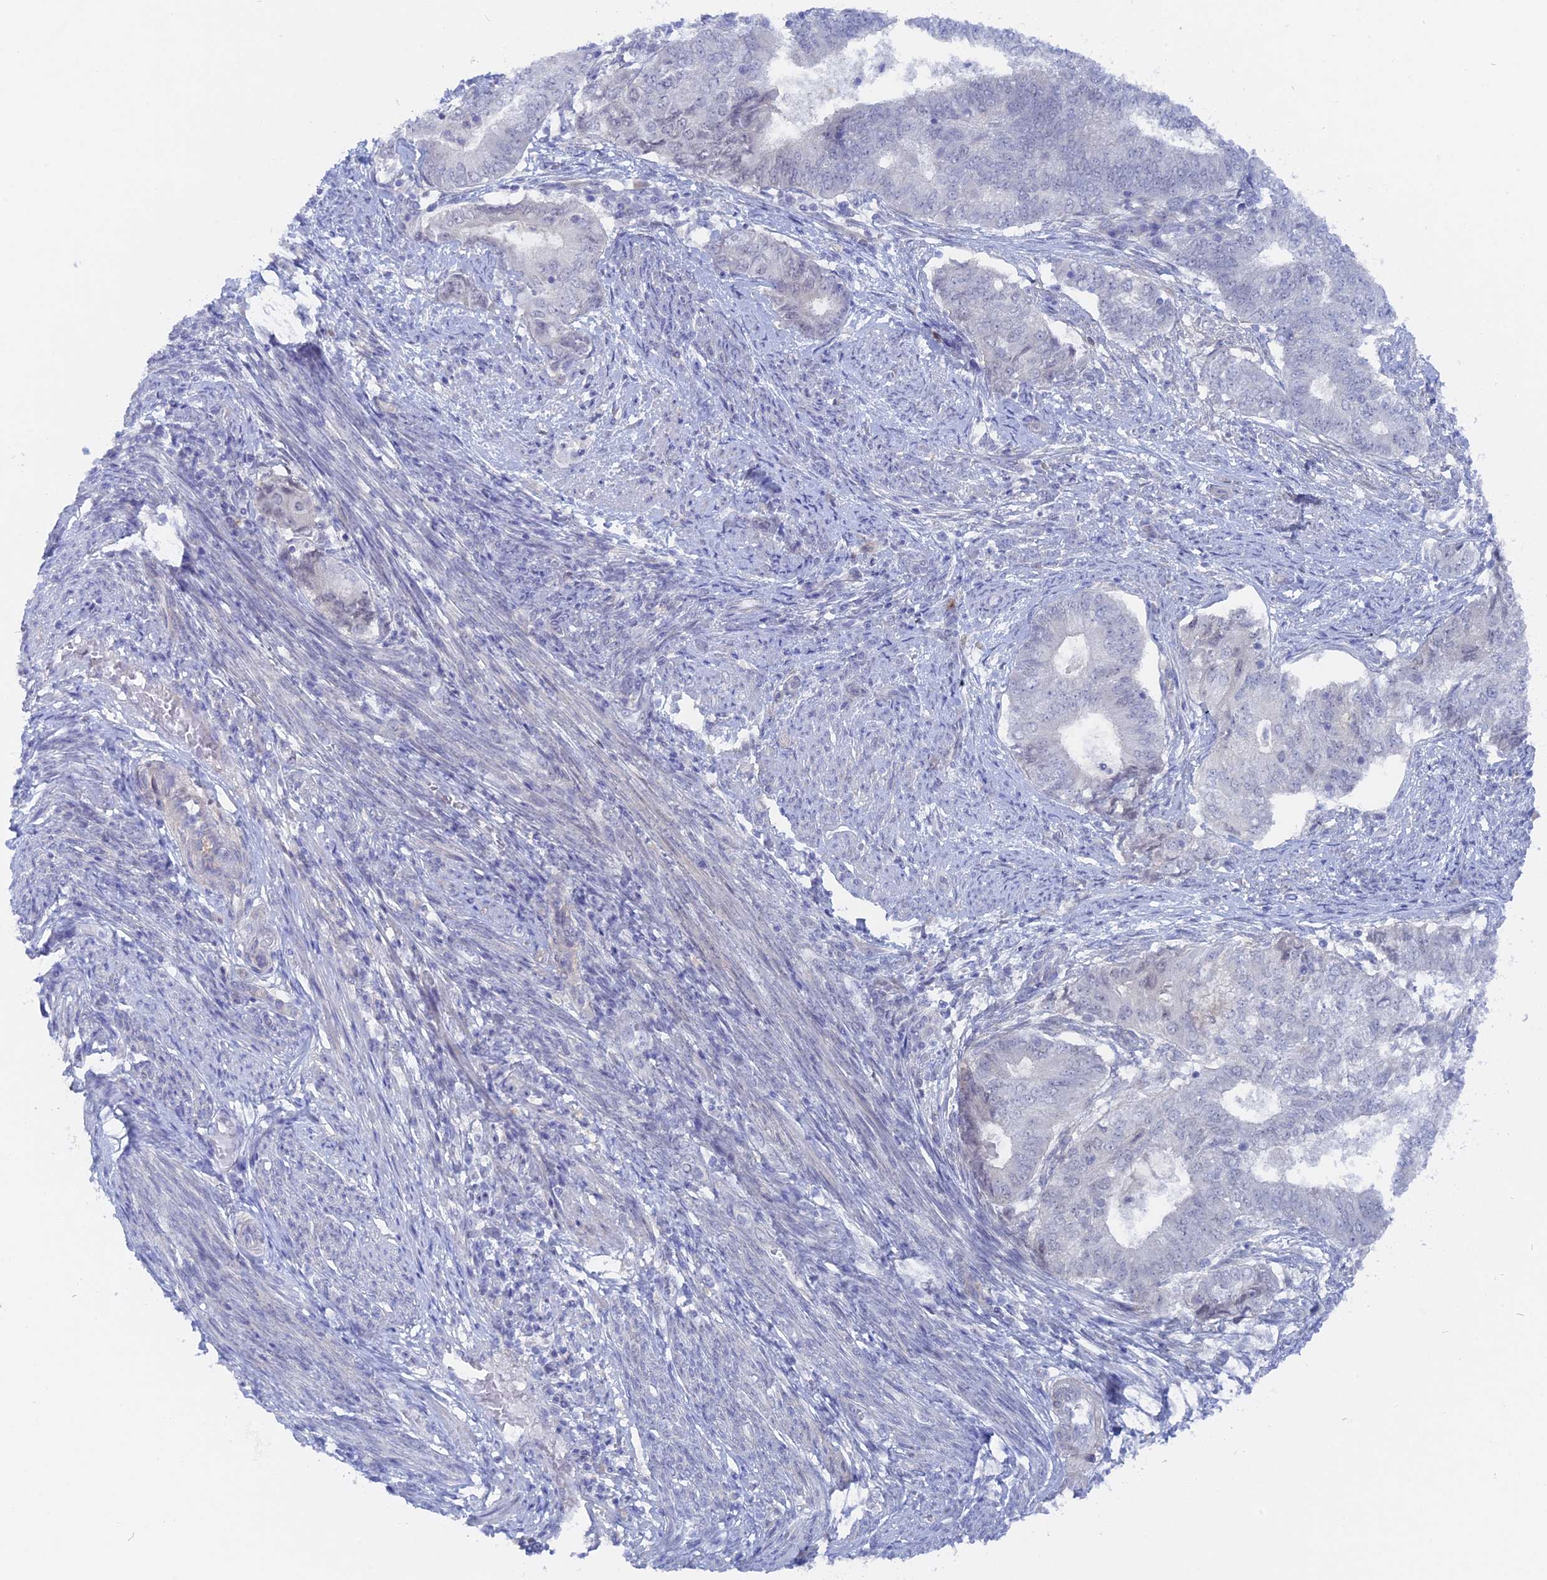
{"staining": {"intensity": "negative", "quantity": "none", "location": "none"}, "tissue": "endometrial cancer", "cell_type": "Tumor cells", "image_type": "cancer", "snomed": [{"axis": "morphology", "description": "Adenocarcinoma, NOS"}, {"axis": "topography", "description": "Endometrium"}], "caption": "High magnification brightfield microscopy of endometrial adenocarcinoma stained with DAB (3,3'-diaminobenzidine) (brown) and counterstained with hematoxylin (blue): tumor cells show no significant staining. The staining is performed using DAB (3,3'-diaminobenzidine) brown chromogen with nuclei counter-stained in using hematoxylin.", "gene": "DACT3", "patient": {"sex": "female", "age": 62}}